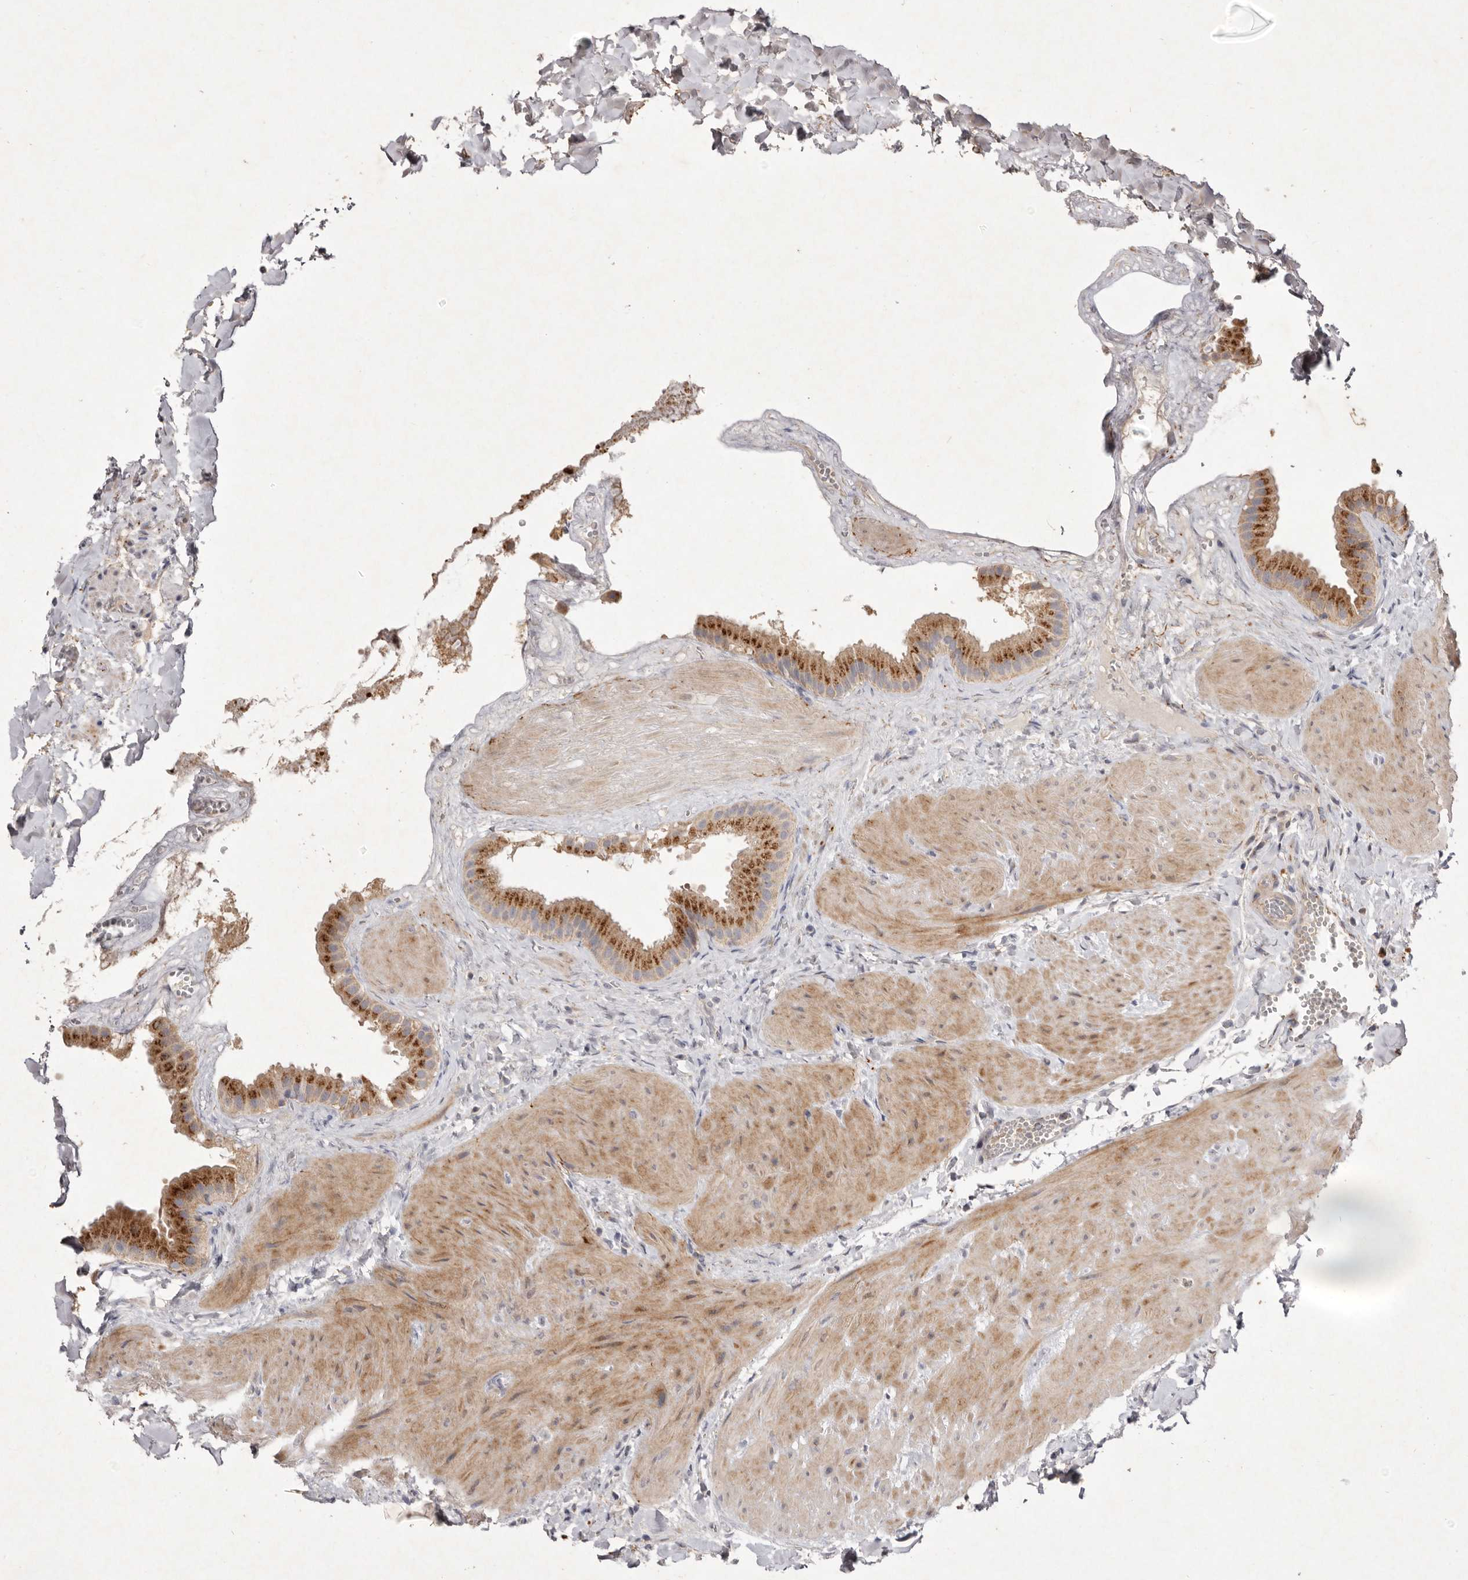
{"staining": {"intensity": "moderate", "quantity": ">75%", "location": "cytoplasmic/membranous"}, "tissue": "gallbladder", "cell_type": "Glandular cells", "image_type": "normal", "snomed": [{"axis": "morphology", "description": "Normal tissue, NOS"}, {"axis": "topography", "description": "Gallbladder"}], "caption": "Immunohistochemical staining of normal human gallbladder demonstrates moderate cytoplasmic/membranous protein positivity in about >75% of glandular cells.", "gene": "USP24", "patient": {"sex": "male", "age": 55}}